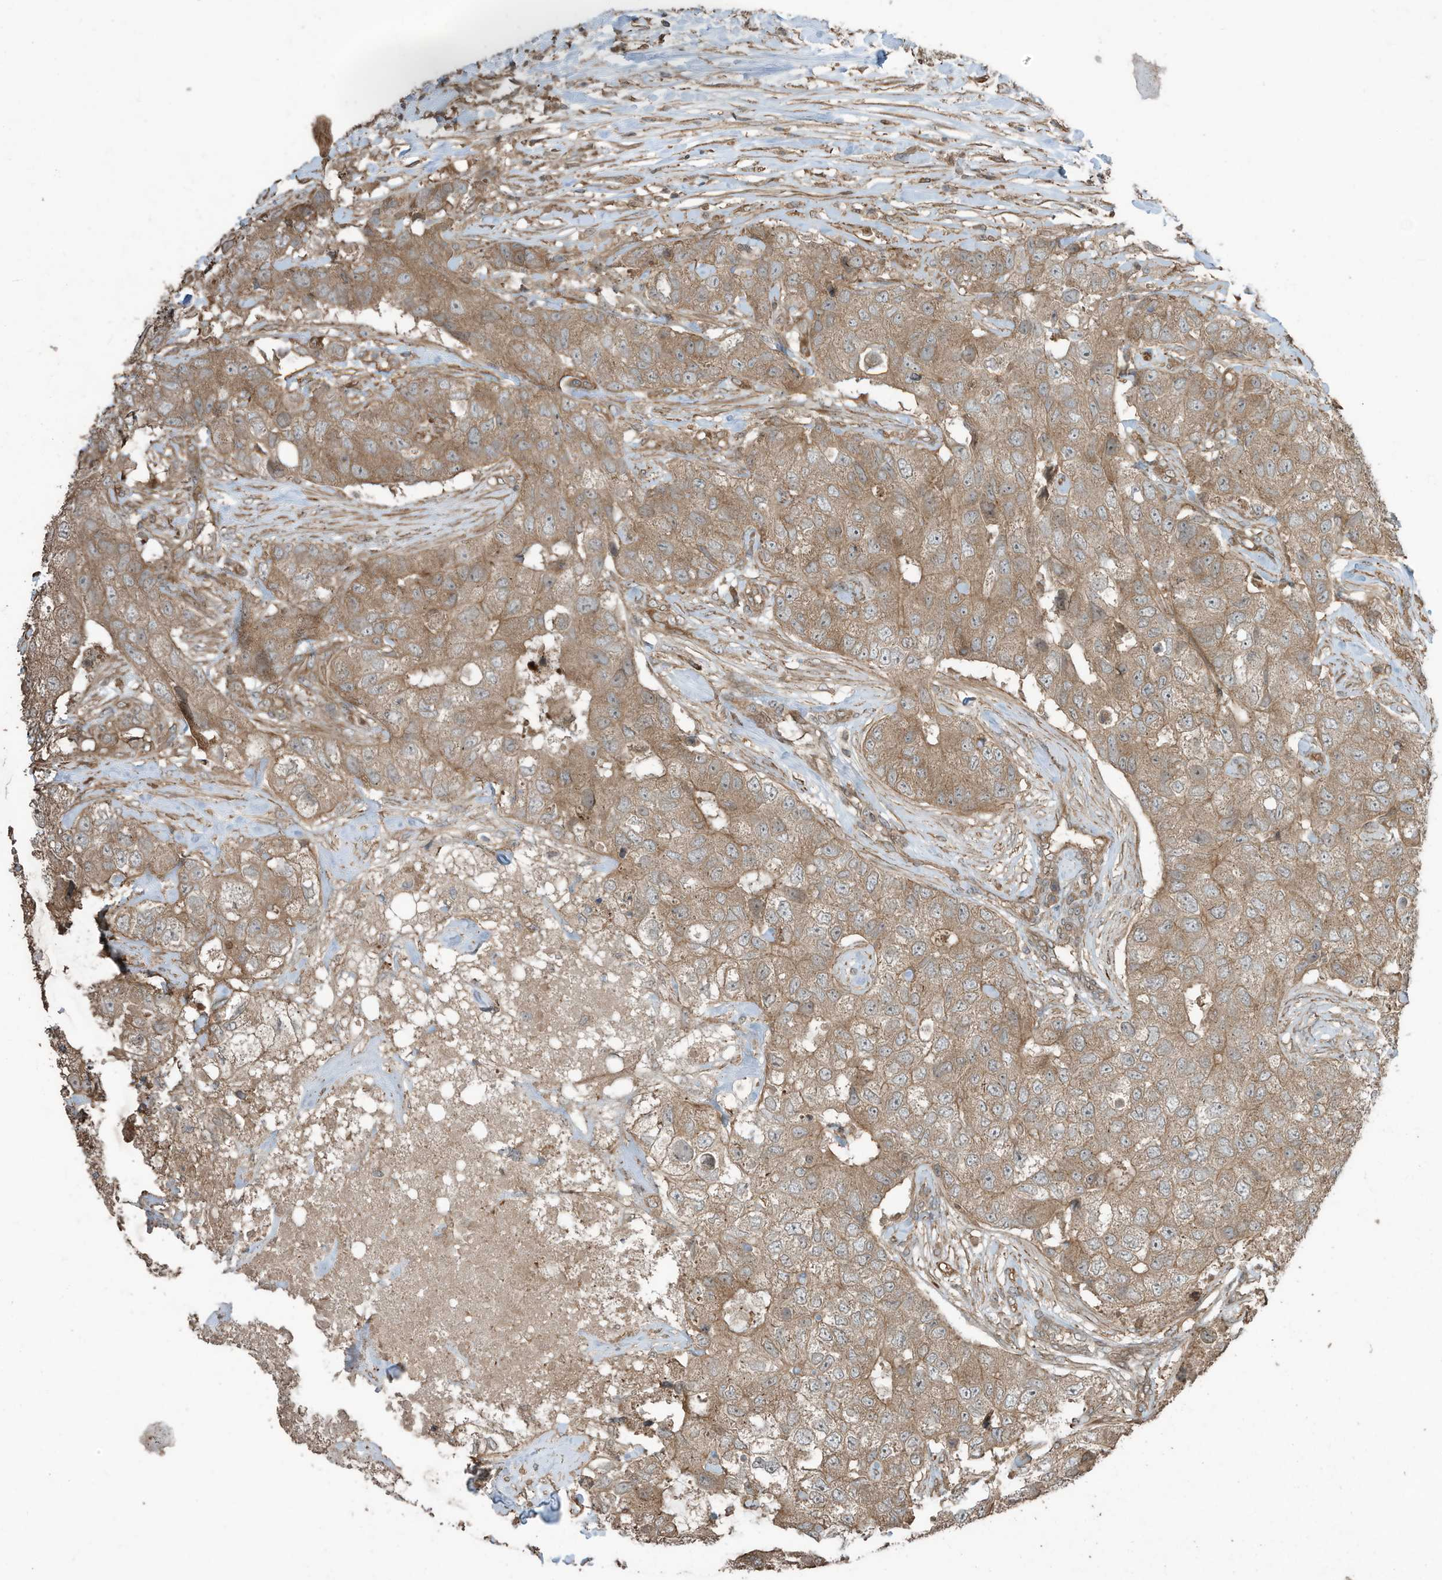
{"staining": {"intensity": "moderate", "quantity": ">75%", "location": "cytoplasmic/membranous"}, "tissue": "breast cancer", "cell_type": "Tumor cells", "image_type": "cancer", "snomed": [{"axis": "morphology", "description": "Duct carcinoma"}, {"axis": "topography", "description": "Breast"}], "caption": "Tumor cells show medium levels of moderate cytoplasmic/membranous positivity in about >75% of cells in breast cancer (intraductal carcinoma). (DAB IHC with brightfield microscopy, high magnification).", "gene": "ZNF653", "patient": {"sex": "female", "age": 62}}